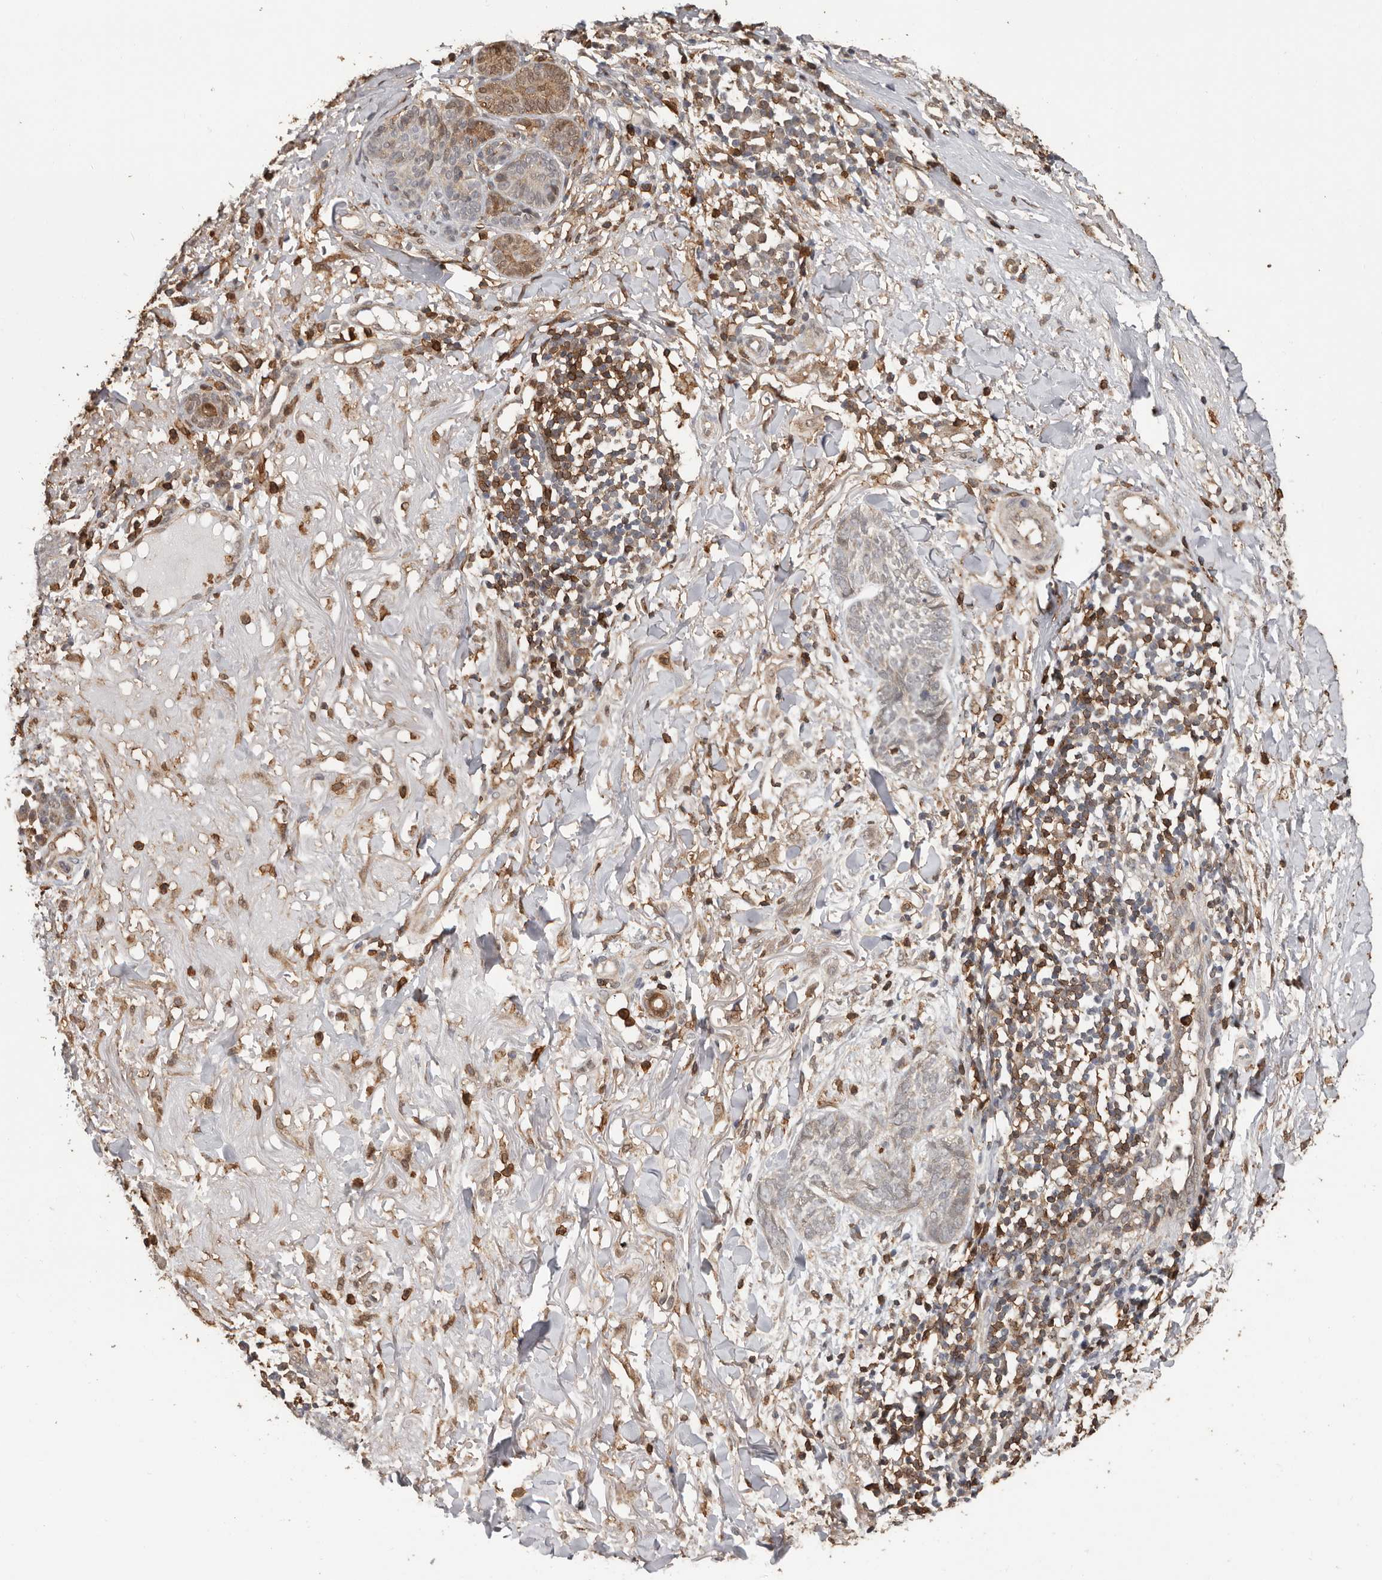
{"staining": {"intensity": "weak", "quantity": "25%-75%", "location": "cytoplasmic/membranous"}, "tissue": "skin cancer", "cell_type": "Tumor cells", "image_type": "cancer", "snomed": [{"axis": "morphology", "description": "Basal cell carcinoma"}, {"axis": "topography", "description": "Skin"}], "caption": "Protein expression analysis of skin cancer shows weak cytoplasmic/membranous expression in about 25%-75% of tumor cells.", "gene": "PRR12", "patient": {"sex": "male", "age": 85}}